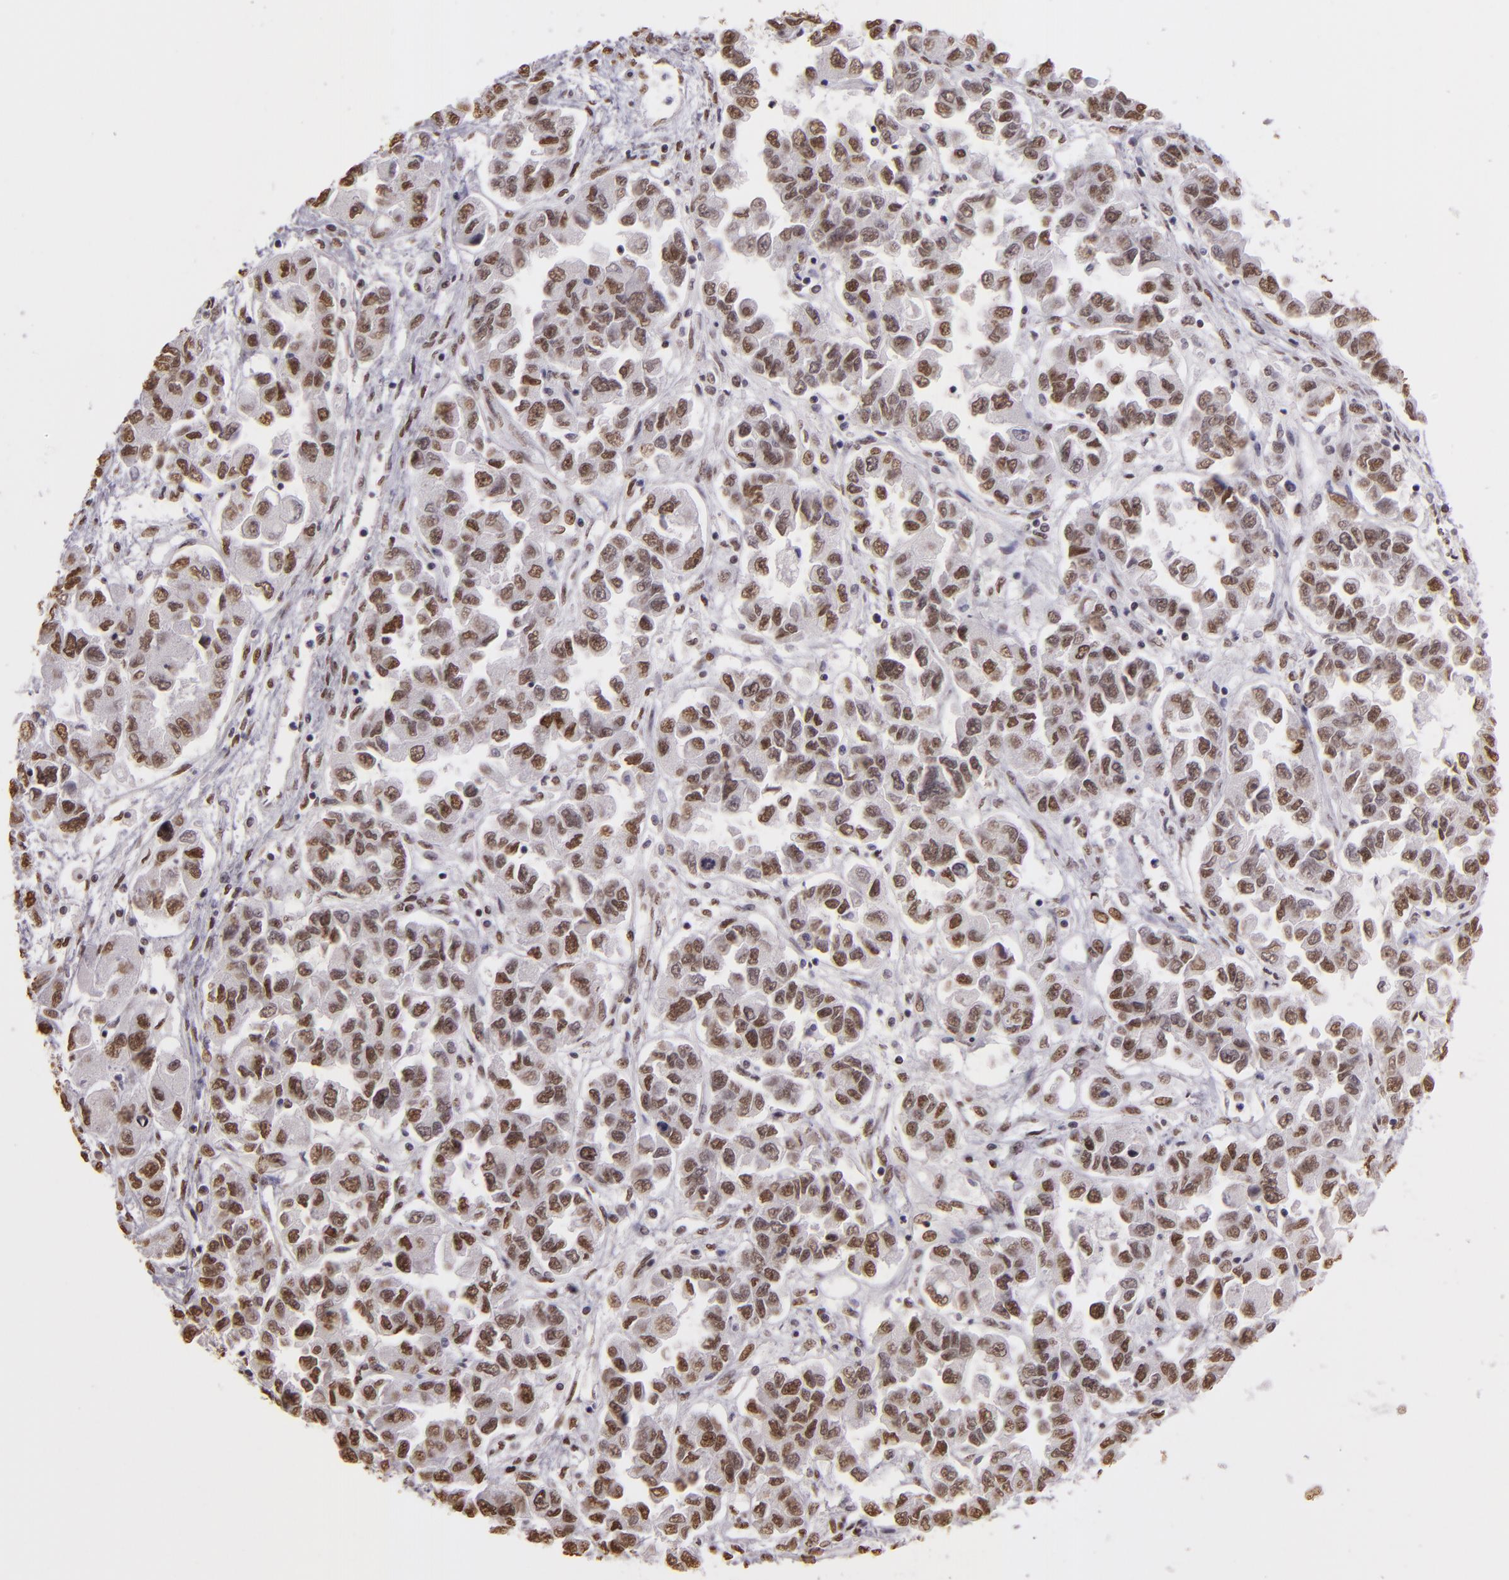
{"staining": {"intensity": "strong", "quantity": ">75%", "location": "nuclear"}, "tissue": "ovarian cancer", "cell_type": "Tumor cells", "image_type": "cancer", "snomed": [{"axis": "morphology", "description": "Cystadenocarcinoma, serous, NOS"}, {"axis": "topography", "description": "Ovary"}], "caption": "A high amount of strong nuclear staining is present in approximately >75% of tumor cells in ovarian cancer tissue. (IHC, brightfield microscopy, high magnification).", "gene": "PAPOLA", "patient": {"sex": "female", "age": 84}}